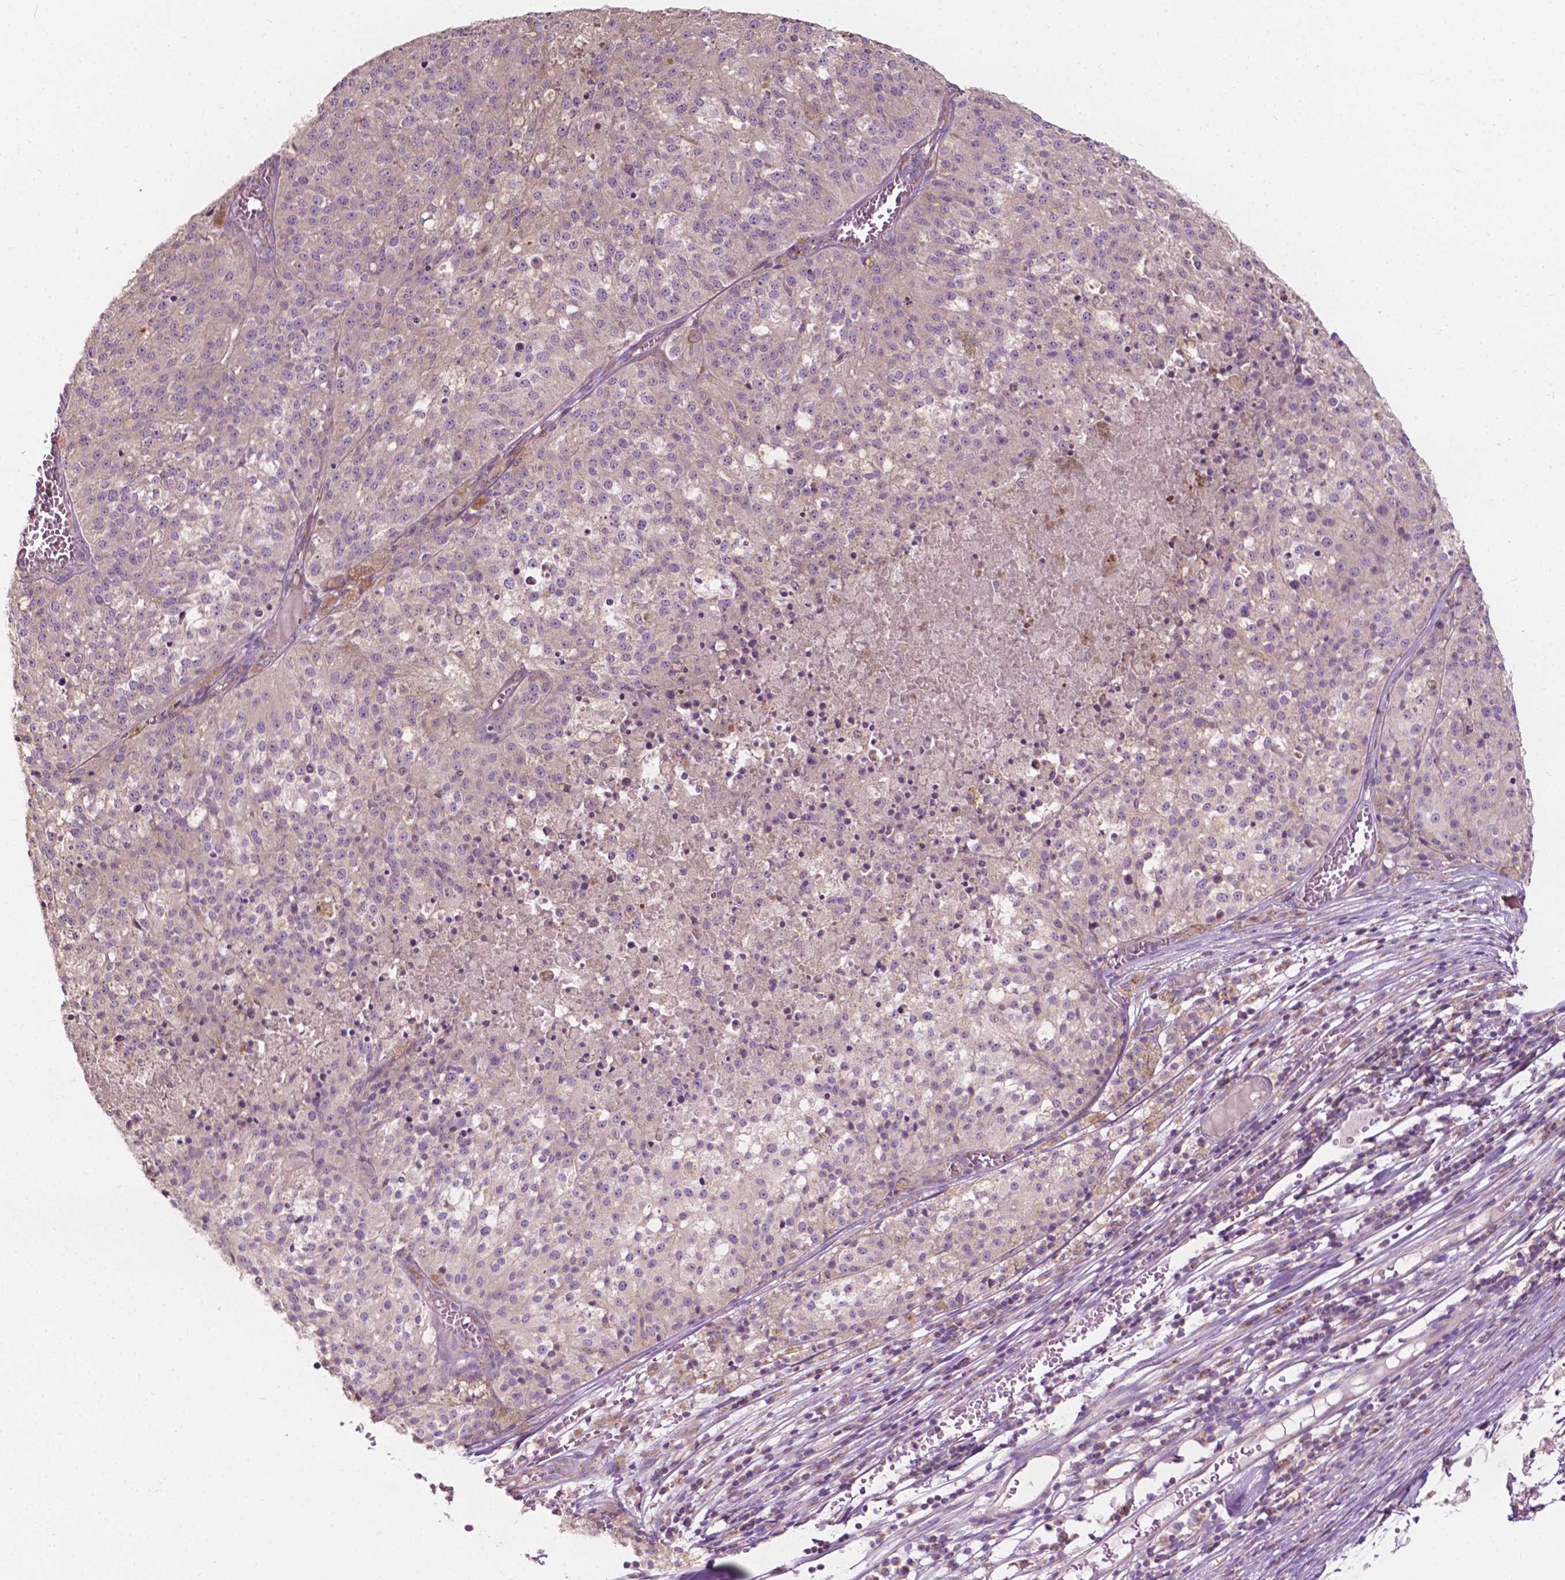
{"staining": {"intensity": "negative", "quantity": "none", "location": "none"}, "tissue": "melanoma", "cell_type": "Tumor cells", "image_type": "cancer", "snomed": [{"axis": "morphology", "description": "Malignant melanoma, Metastatic site"}, {"axis": "topography", "description": "Lymph node"}], "caption": "IHC photomicrograph of melanoma stained for a protein (brown), which exhibits no positivity in tumor cells.", "gene": "NDUFA10", "patient": {"sex": "female", "age": 64}}